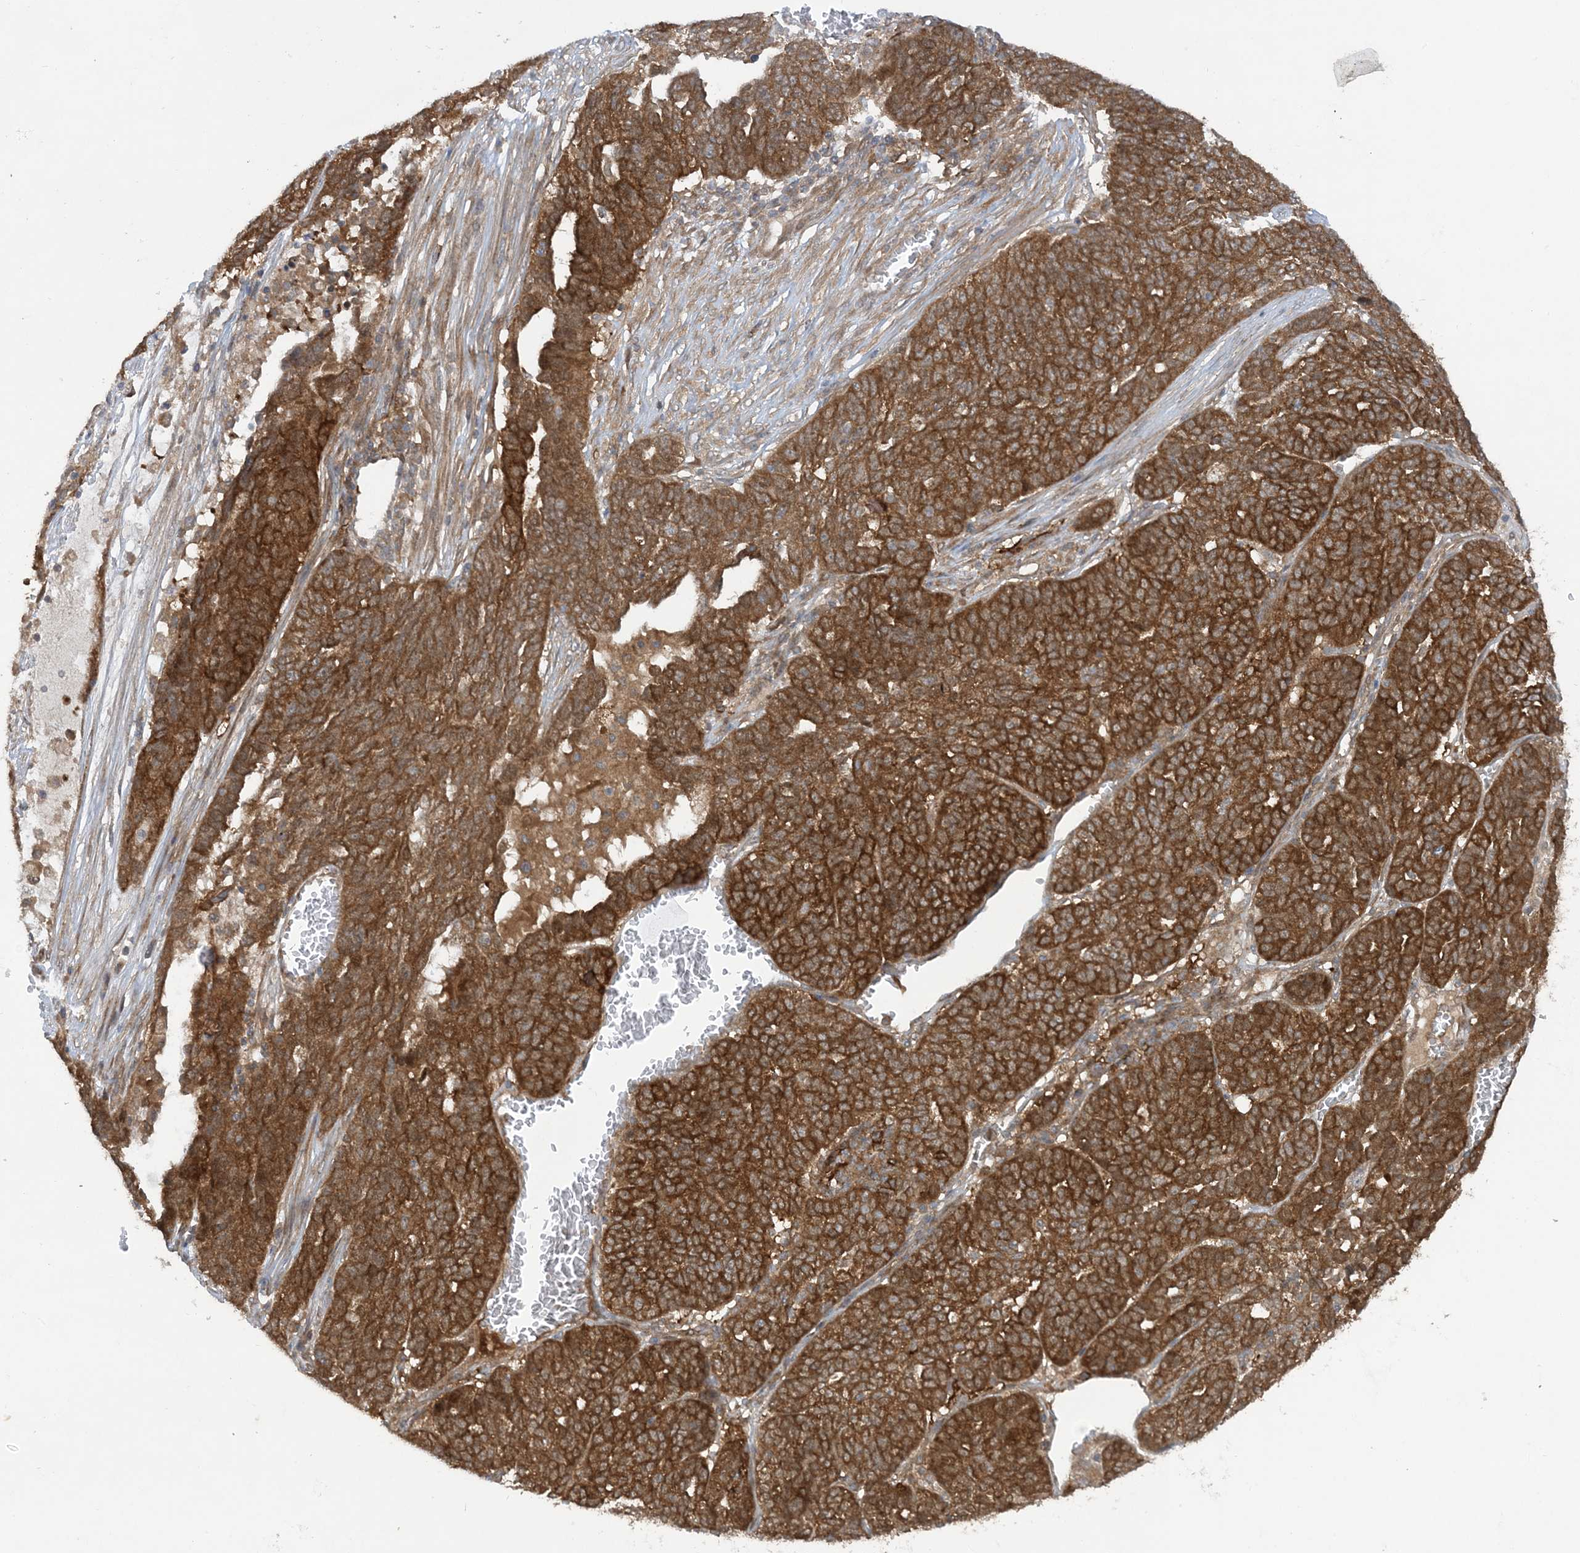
{"staining": {"intensity": "strong", "quantity": ">75%", "location": "cytoplasmic/membranous"}, "tissue": "ovarian cancer", "cell_type": "Tumor cells", "image_type": "cancer", "snomed": [{"axis": "morphology", "description": "Cystadenocarcinoma, serous, NOS"}, {"axis": "topography", "description": "Ovary"}], "caption": "High-magnification brightfield microscopy of ovarian serous cystadenocarcinoma stained with DAB (3,3'-diaminobenzidine) (brown) and counterstained with hematoxylin (blue). tumor cells exhibit strong cytoplasmic/membranous staining is appreciated in approximately>75% of cells.", "gene": "STAM2", "patient": {"sex": "female", "age": 59}}